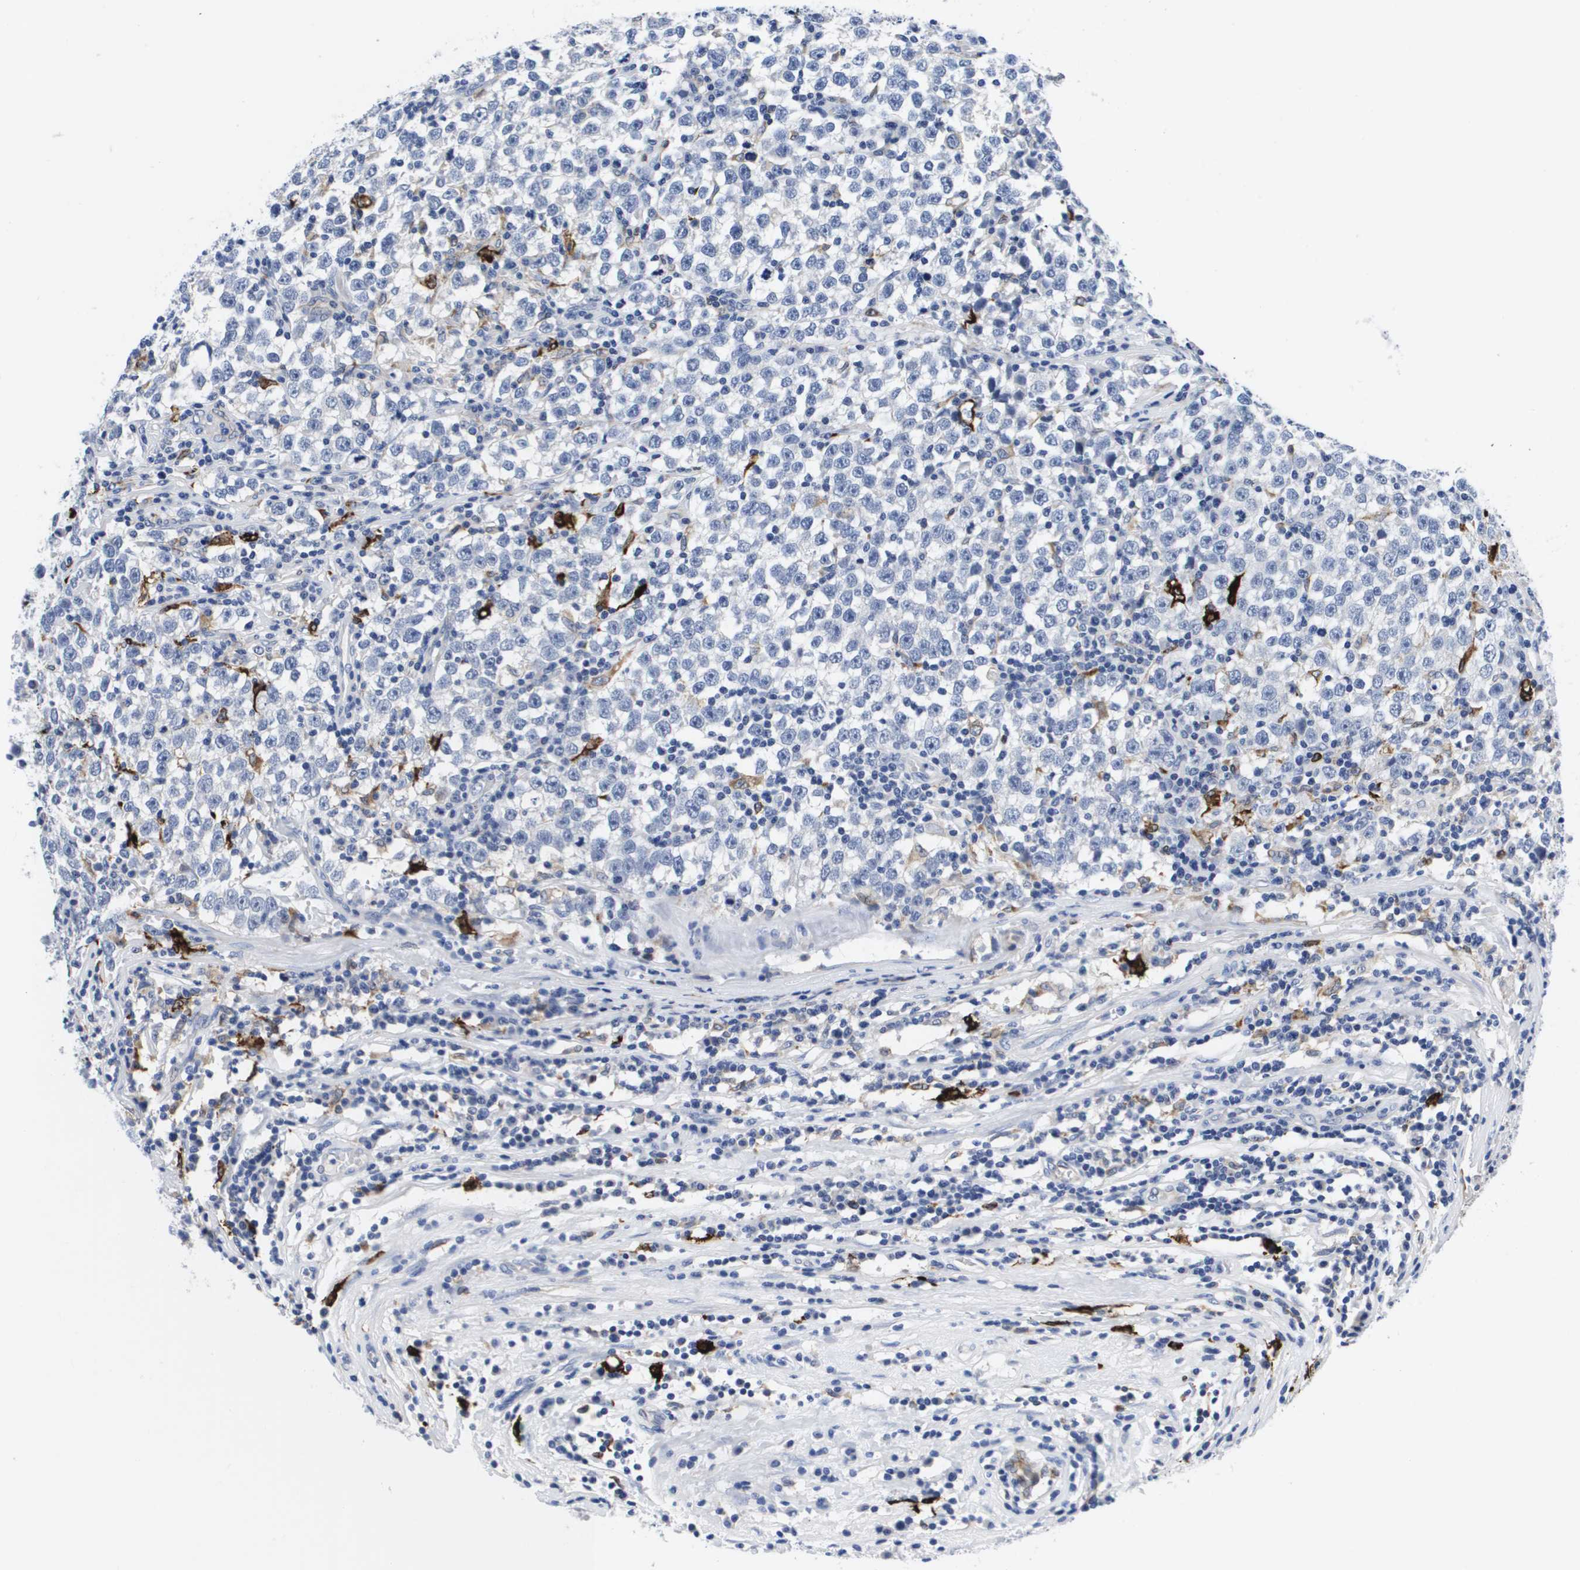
{"staining": {"intensity": "negative", "quantity": "none", "location": "none"}, "tissue": "testis cancer", "cell_type": "Tumor cells", "image_type": "cancer", "snomed": [{"axis": "morphology", "description": "Seminoma, NOS"}, {"axis": "topography", "description": "Testis"}], "caption": "A high-resolution image shows immunohistochemistry staining of testis cancer, which exhibits no significant expression in tumor cells.", "gene": "HMOX1", "patient": {"sex": "male", "age": 43}}